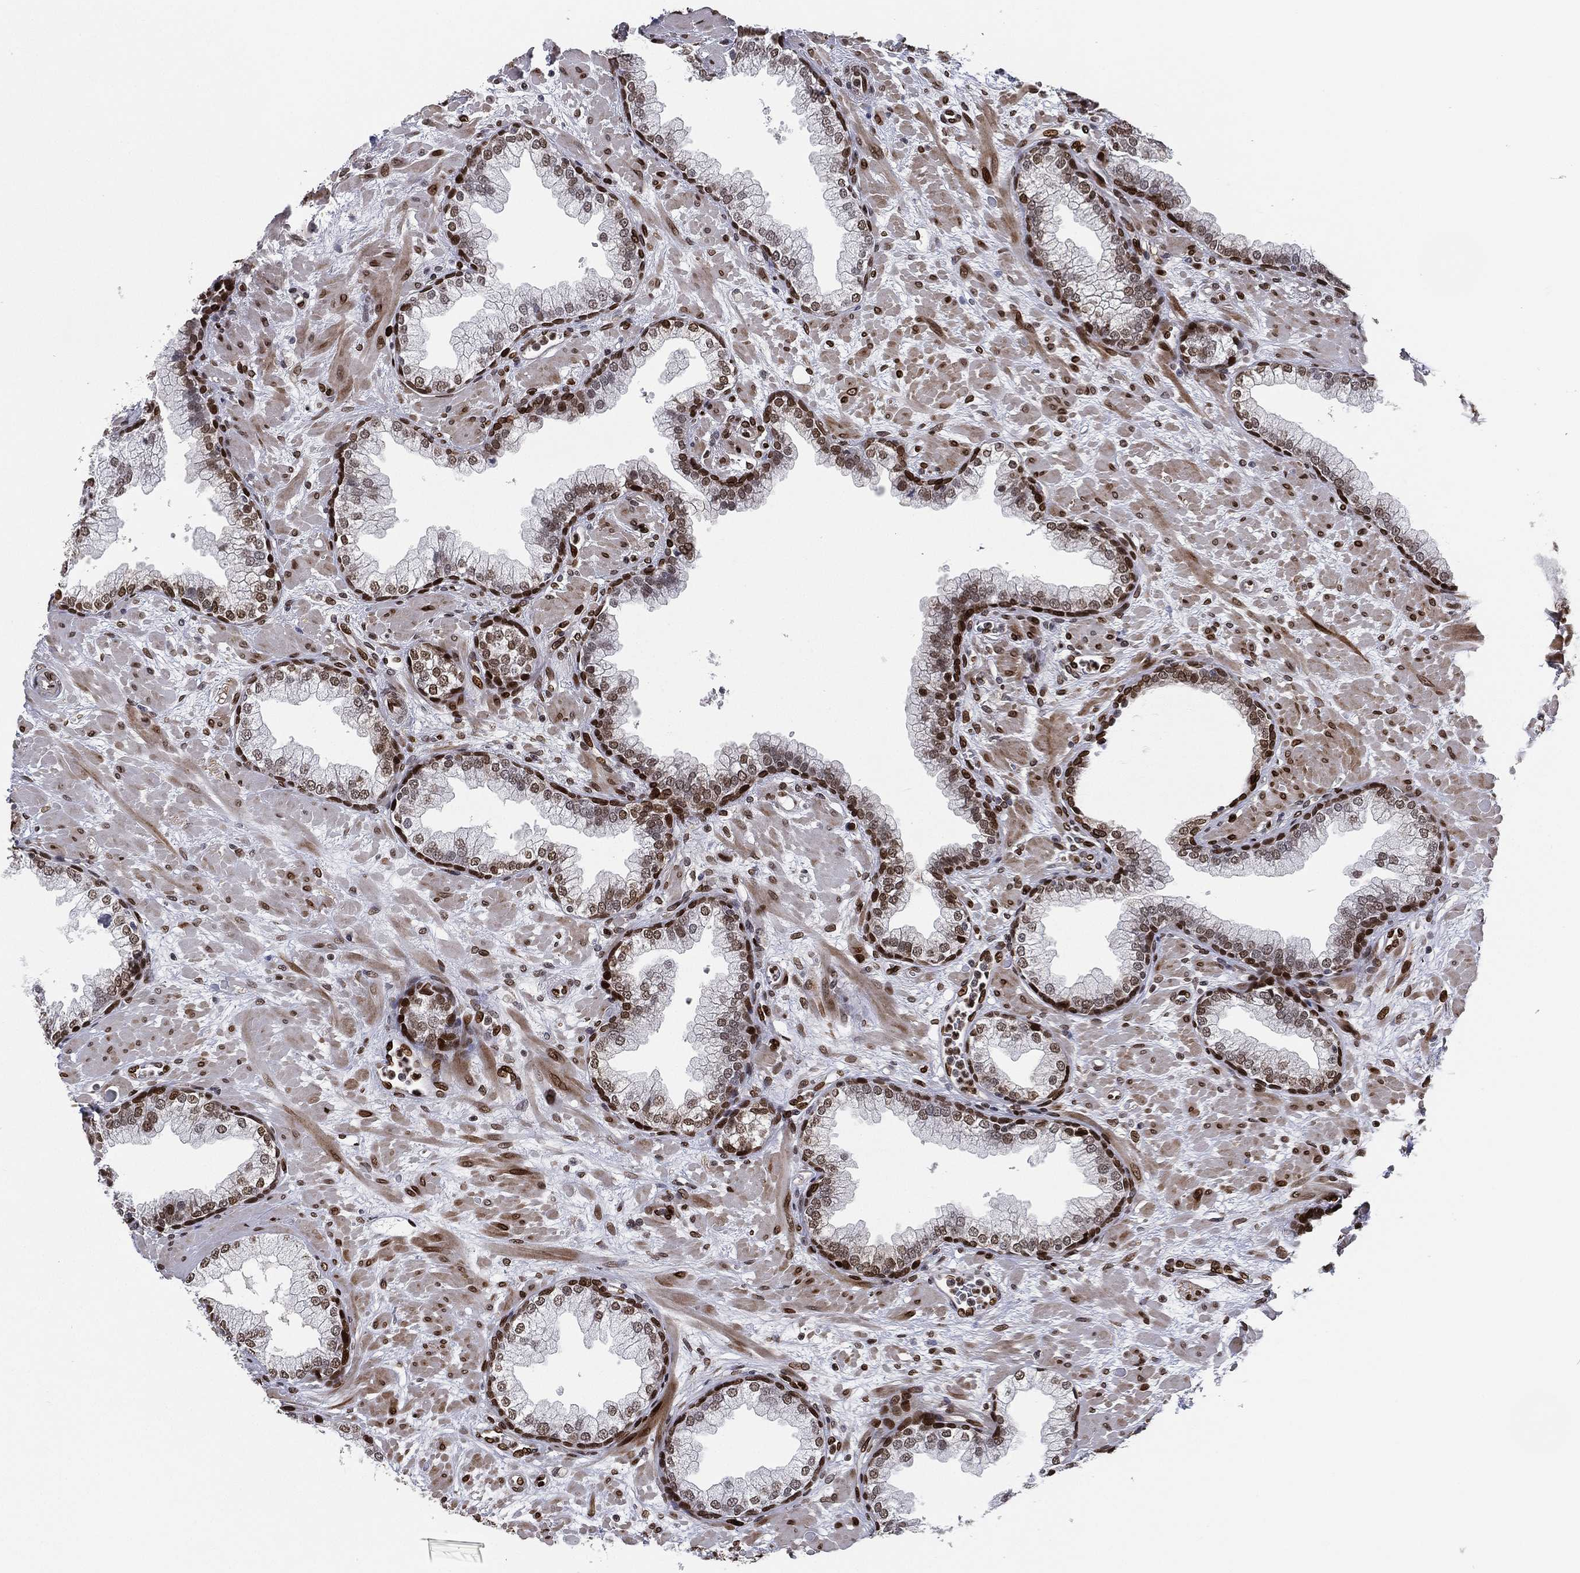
{"staining": {"intensity": "strong", "quantity": "25%-75%", "location": "nuclear"}, "tissue": "prostate", "cell_type": "Glandular cells", "image_type": "normal", "snomed": [{"axis": "morphology", "description": "Normal tissue, NOS"}, {"axis": "topography", "description": "Prostate"}], "caption": "Glandular cells exhibit high levels of strong nuclear positivity in approximately 25%-75% of cells in normal human prostate. (DAB IHC with brightfield microscopy, high magnification).", "gene": "LMNB1", "patient": {"sex": "male", "age": 63}}